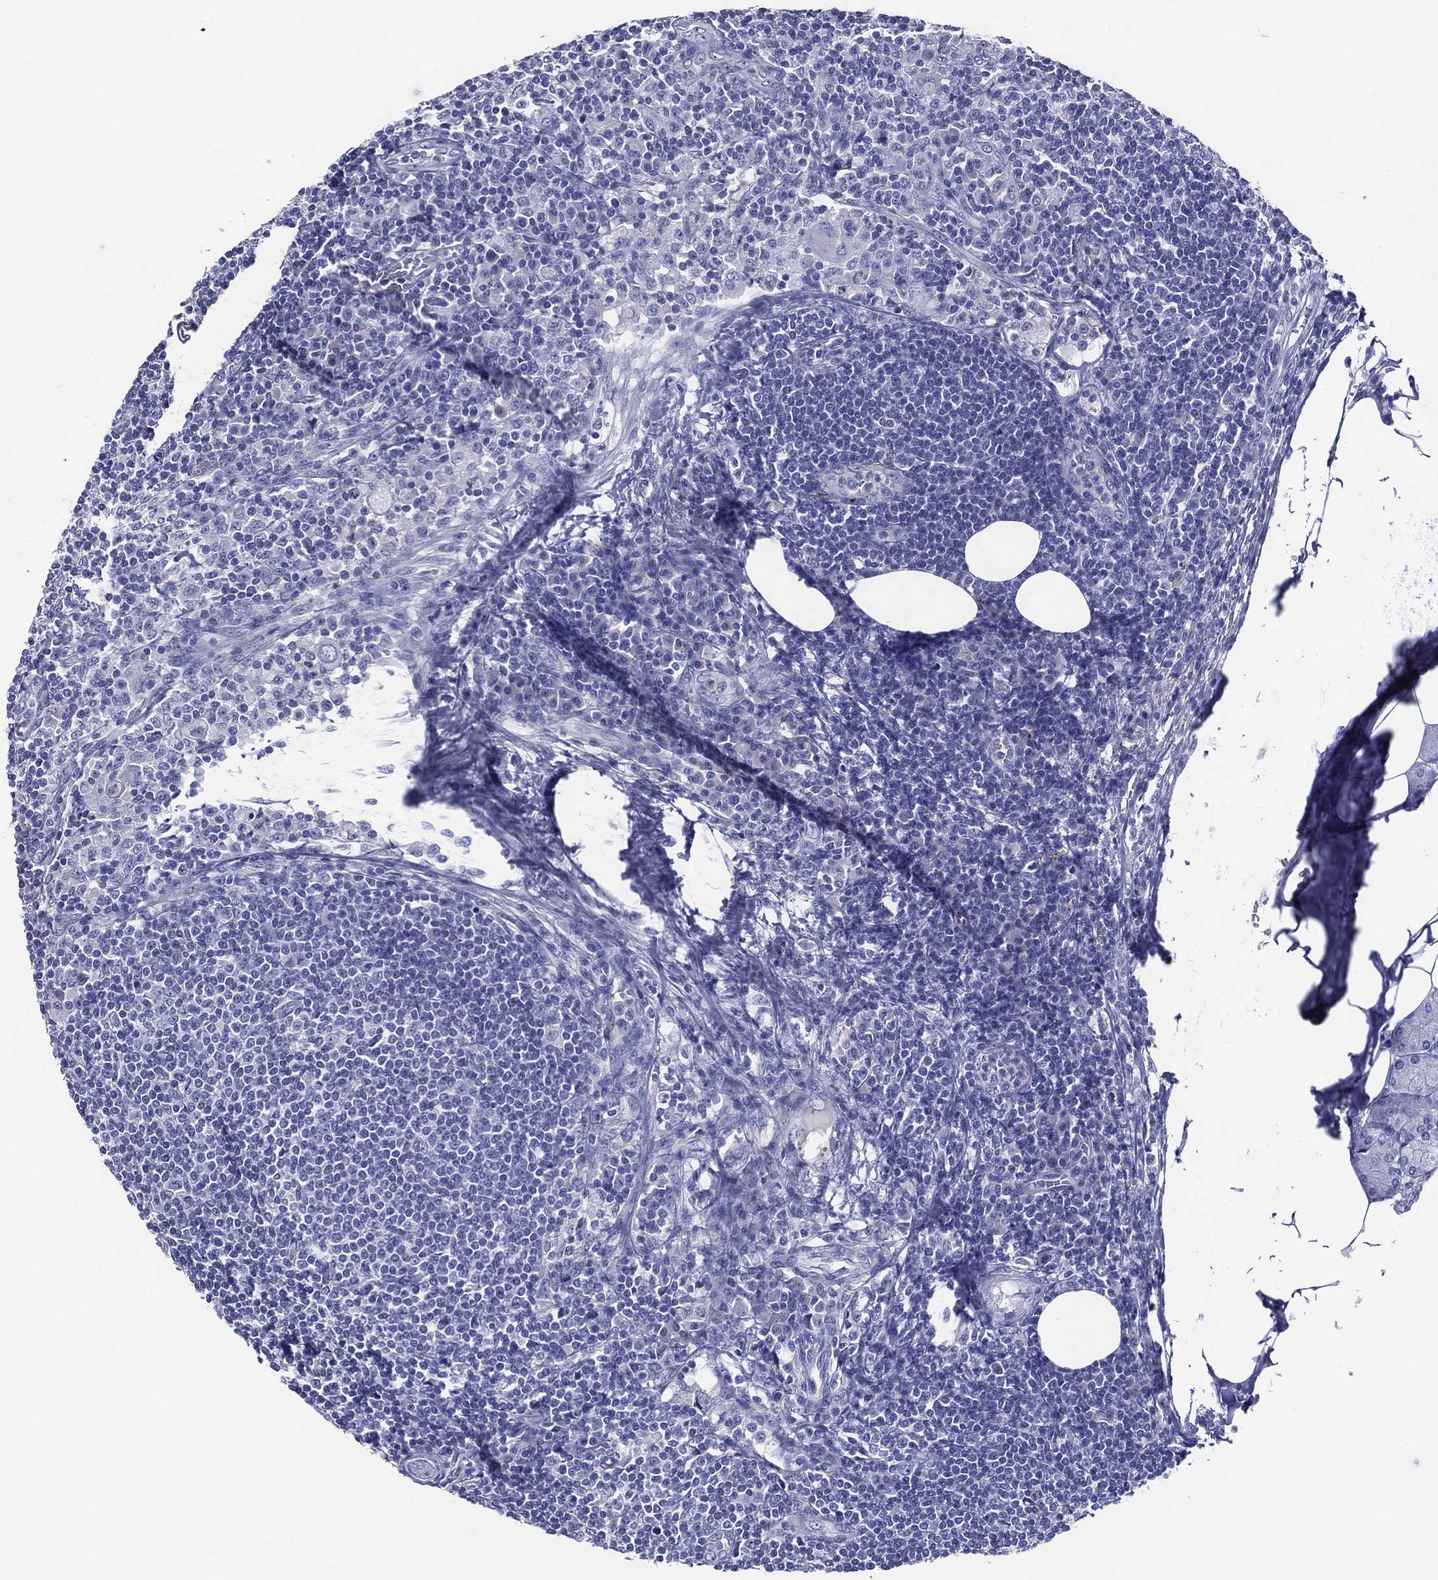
{"staining": {"intensity": "negative", "quantity": "none", "location": "none"}, "tissue": "lymph node", "cell_type": "Germinal center cells", "image_type": "normal", "snomed": [{"axis": "morphology", "description": "Normal tissue, NOS"}, {"axis": "topography", "description": "Lymph node"}, {"axis": "topography", "description": "Salivary gland"}], "caption": "Lymph node stained for a protein using IHC reveals no expression germinal center cells.", "gene": "ACE2", "patient": {"sex": "male", "age": 83}}